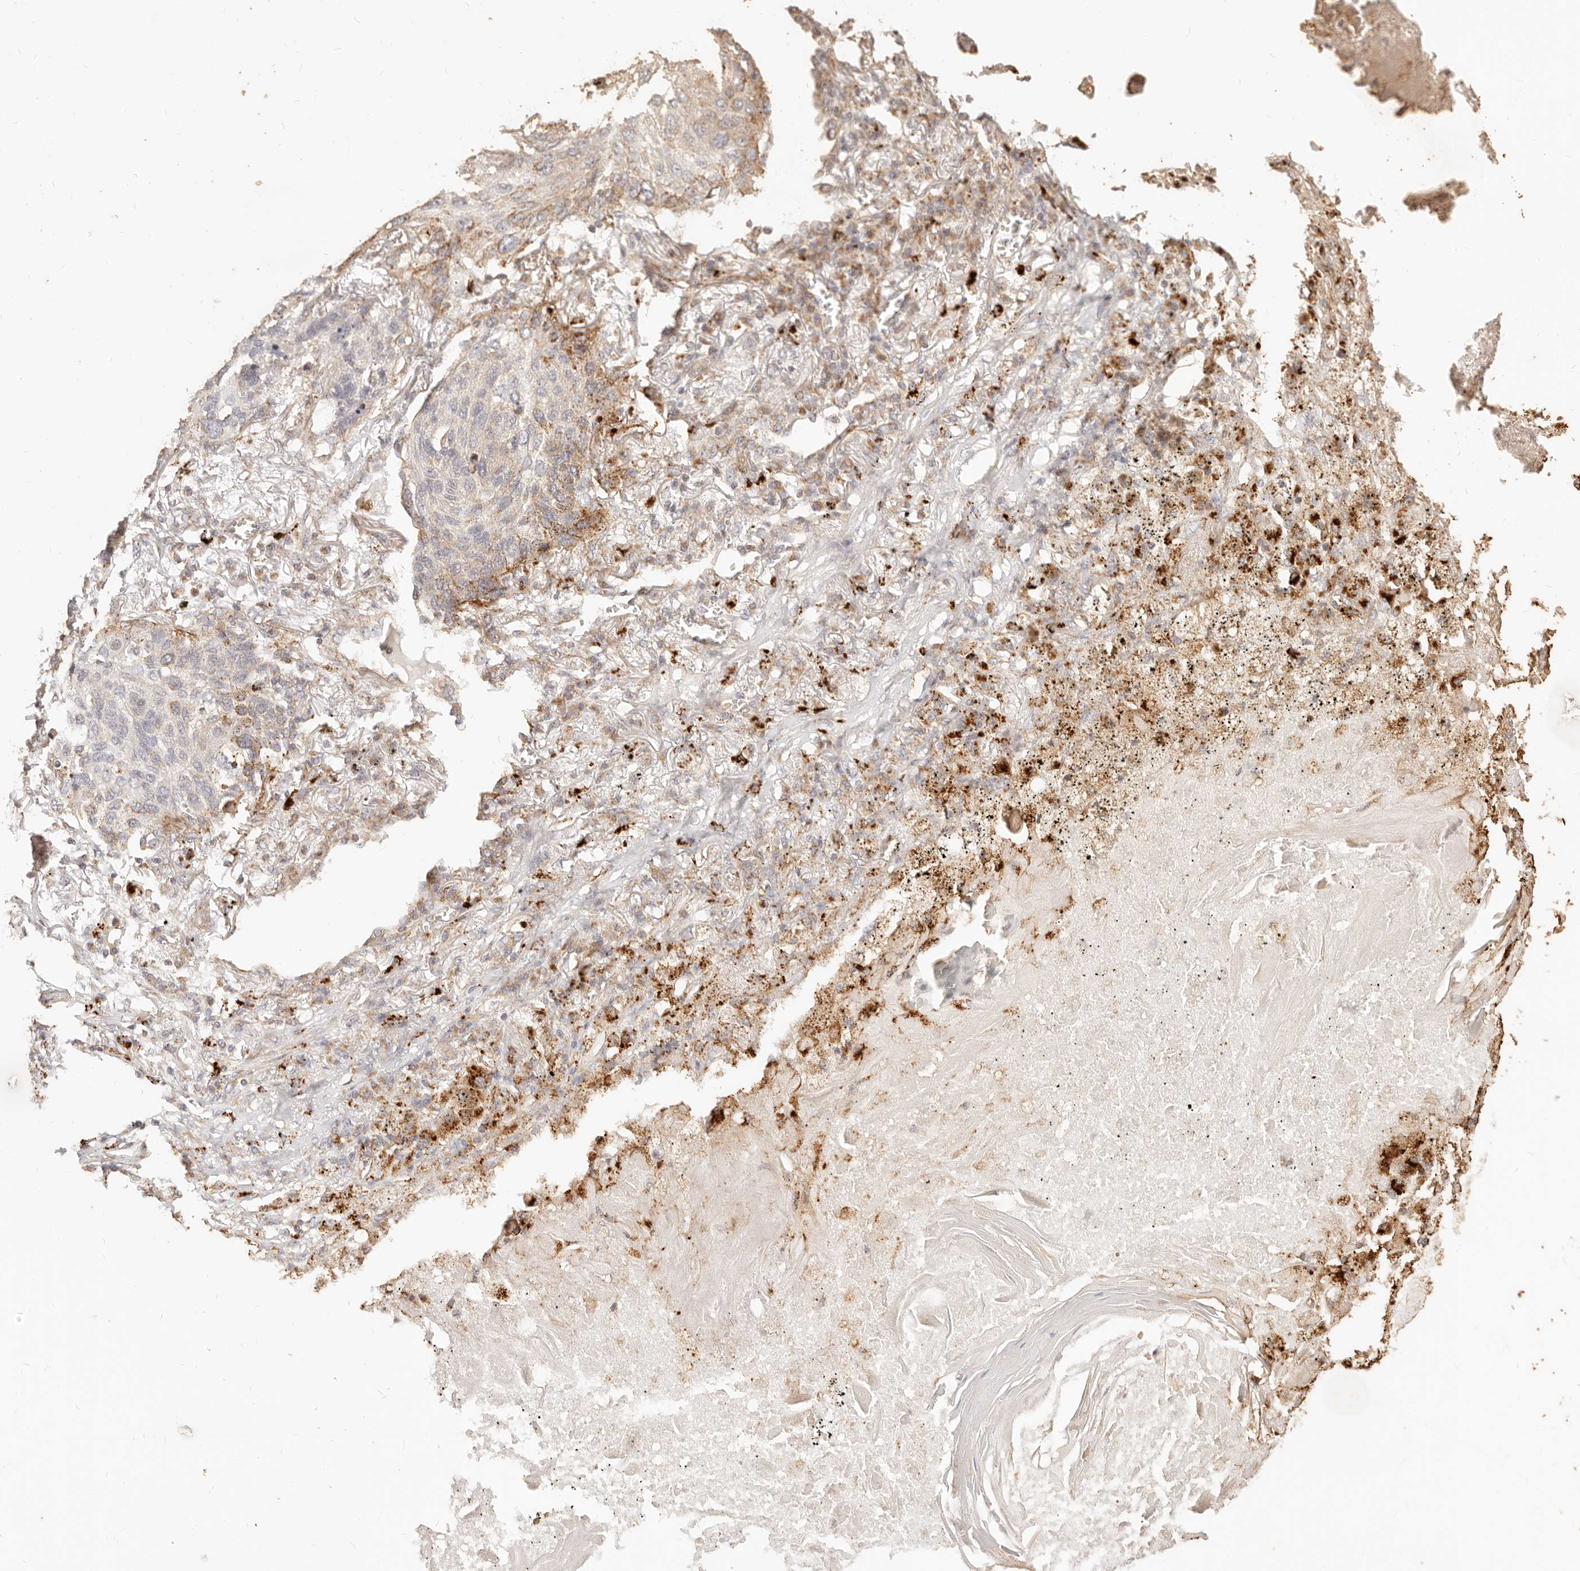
{"staining": {"intensity": "weak", "quantity": "25%-75%", "location": "cytoplasmic/membranous"}, "tissue": "lung cancer", "cell_type": "Tumor cells", "image_type": "cancer", "snomed": [{"axis": "morphology", "description": "Squamous cell carcinoma, NOS"}, {"axis": "topography", "description": "Lung"}], "caption": "Immunohistochemistry (IHC) histopathology image of human squamous cell carcinoma (lung) stained for a protein (brown), which displays low levels of weak cytoplasmic/membranous staining in about 25%-75% of tumor cells.", "gene": "PTPN22", "patient": {"sex": "female", "age": 63}}